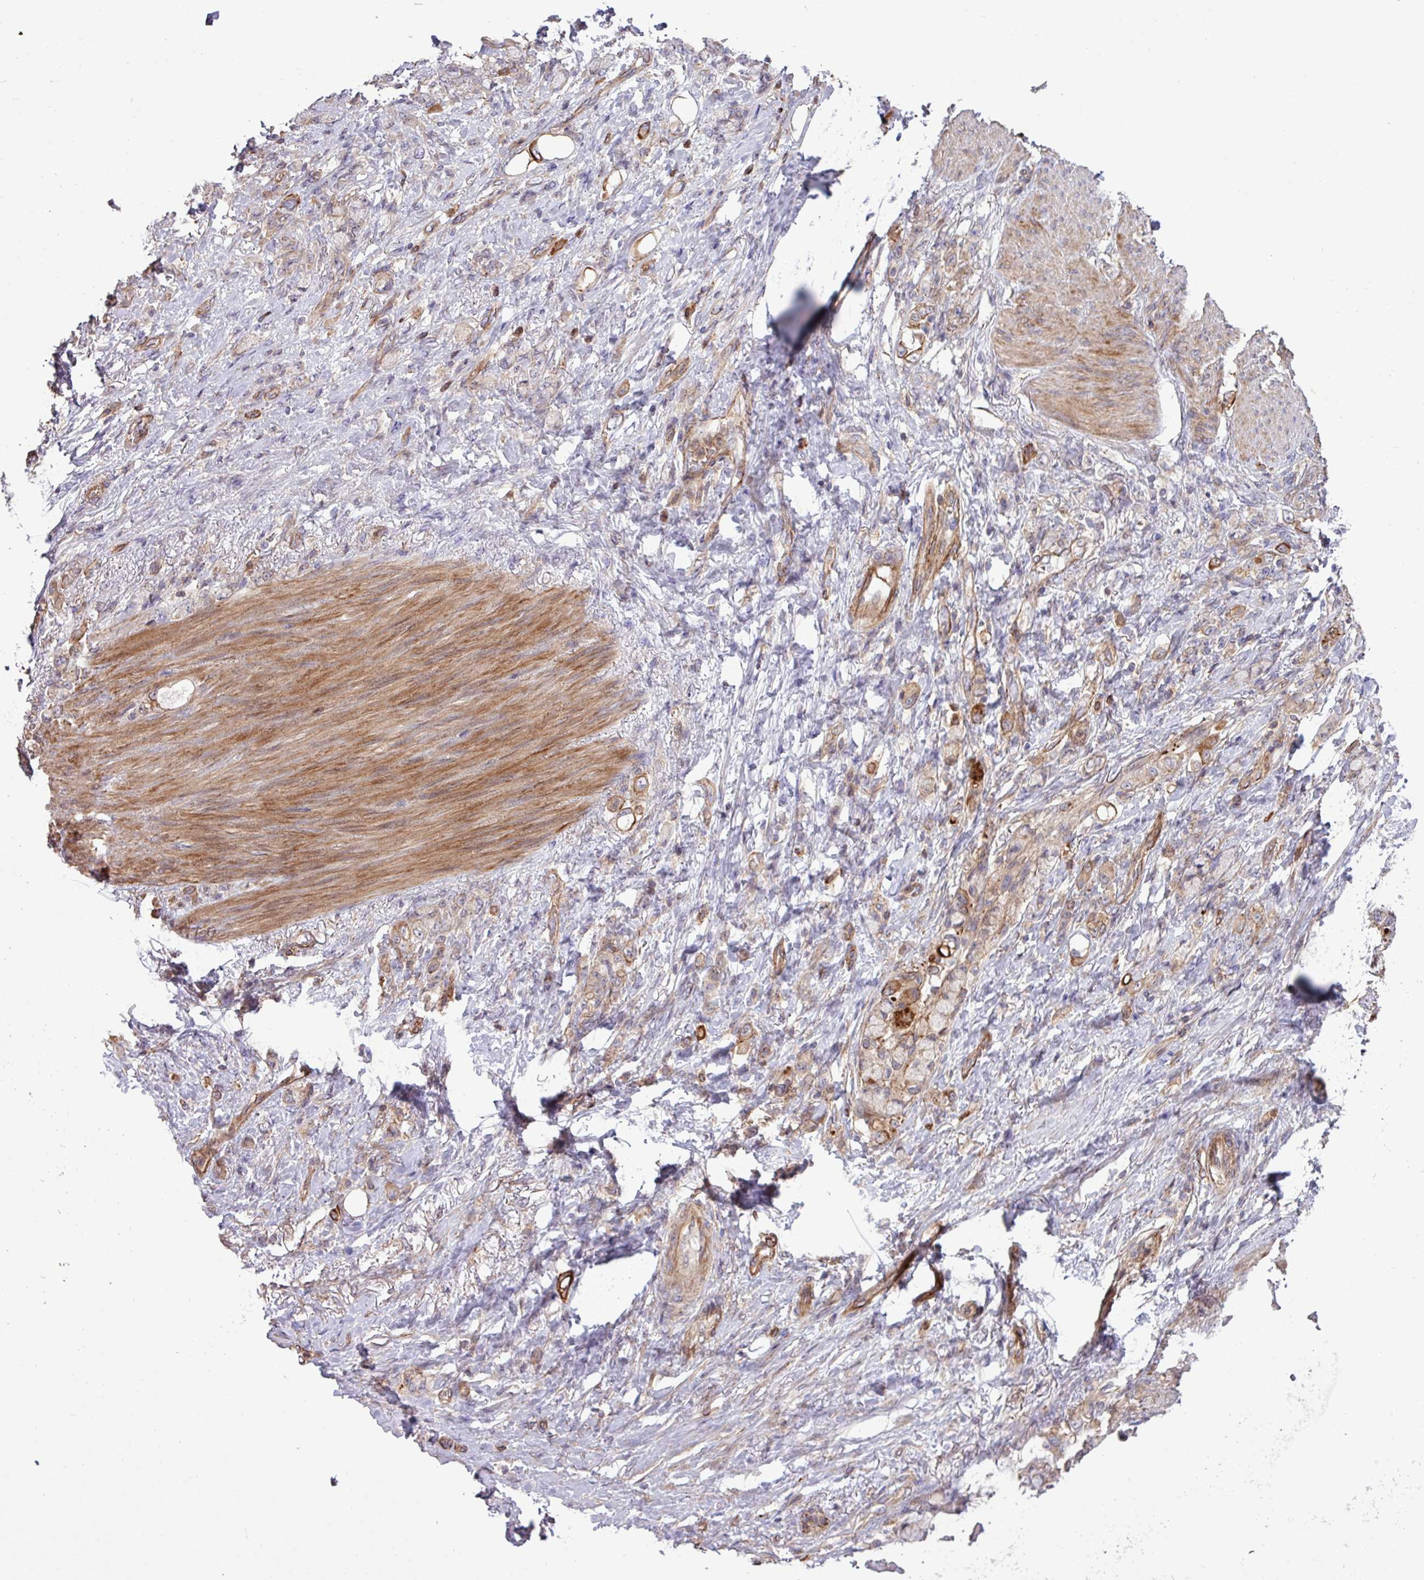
{"staining": {"intensity": "moderate", "quantity": "25%-75%", "location": "cytoplasmic/membranous"}, "tissue": "stomach cancer", "cell_type": "Tumor cells", "image_type": "cancer", "snomed": [{"axis": "morphology", "description": "Normal tissue, NOS"}, {"axis": "morphology", "description": "Adenocarcinoma, NOS"}, {"axis": "topography", "description": "Stomach"}], "caption": "Immunohistochemistry of human adenocarcinoma (stomach) shows medium levels of moderate cytoplasmic/membranous staining in approximately 25%-75% of tumor cells.", "gene": "CNTRL", "patient": {"sex": "female", "age": 79}}